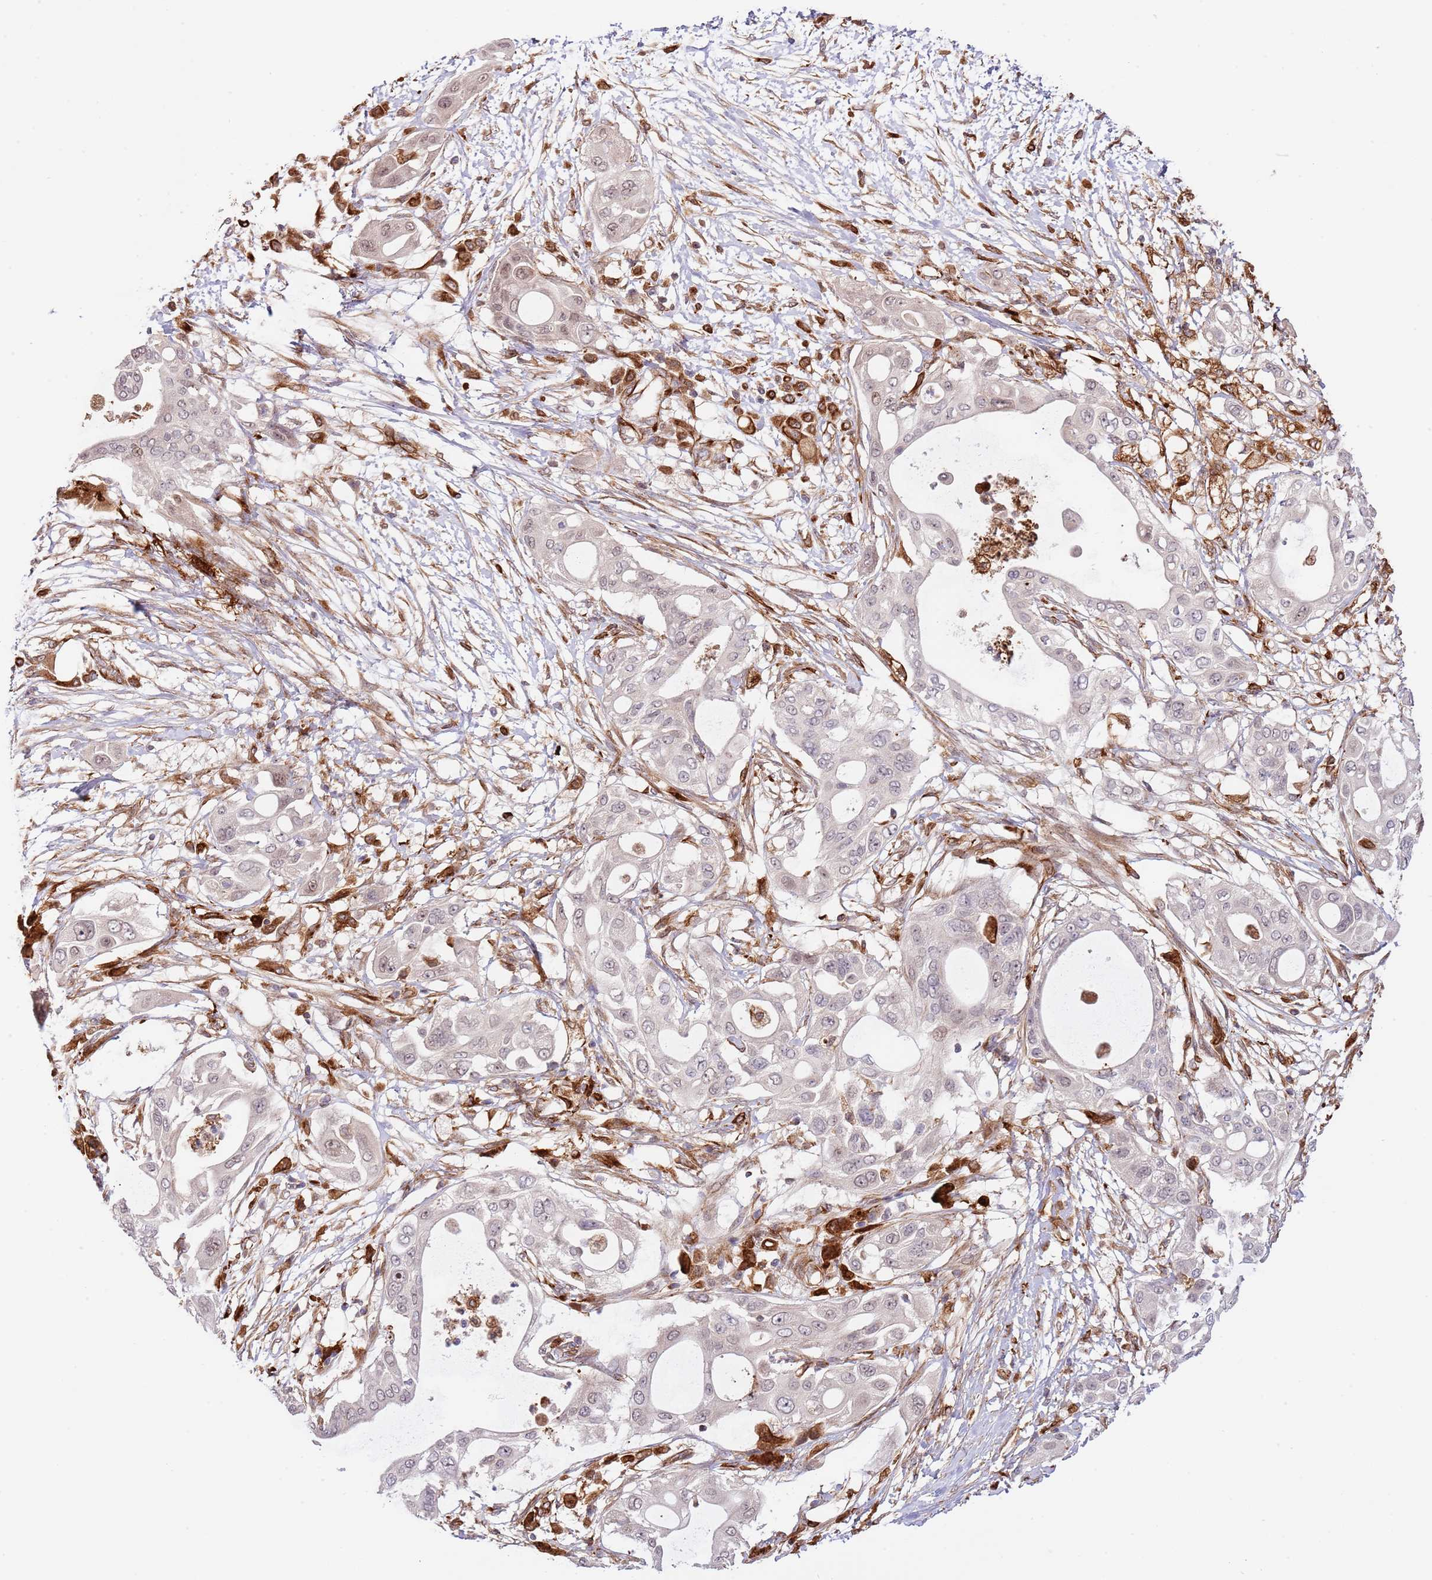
{"staining": {"intensity": "weak", "quantity": "<25%", "location": "nuclear"}, "tissue": "pancreatic cancer", "cell_type": "Tumor cells", "image_type": "cancer", "snomed": [{"axis": "morphology", "description": "Adenocarcinoma, NOS"}, {"axis": "topography", "description": "Pancreas"}], "caption": "The immunohistochemistry (IHC) image has no significant expression in tumor cells of pancreatic cancer (adenocarcinoma) tissue.", "gene": "NEK3", "patient": {"sex": "male", "age": 68}}